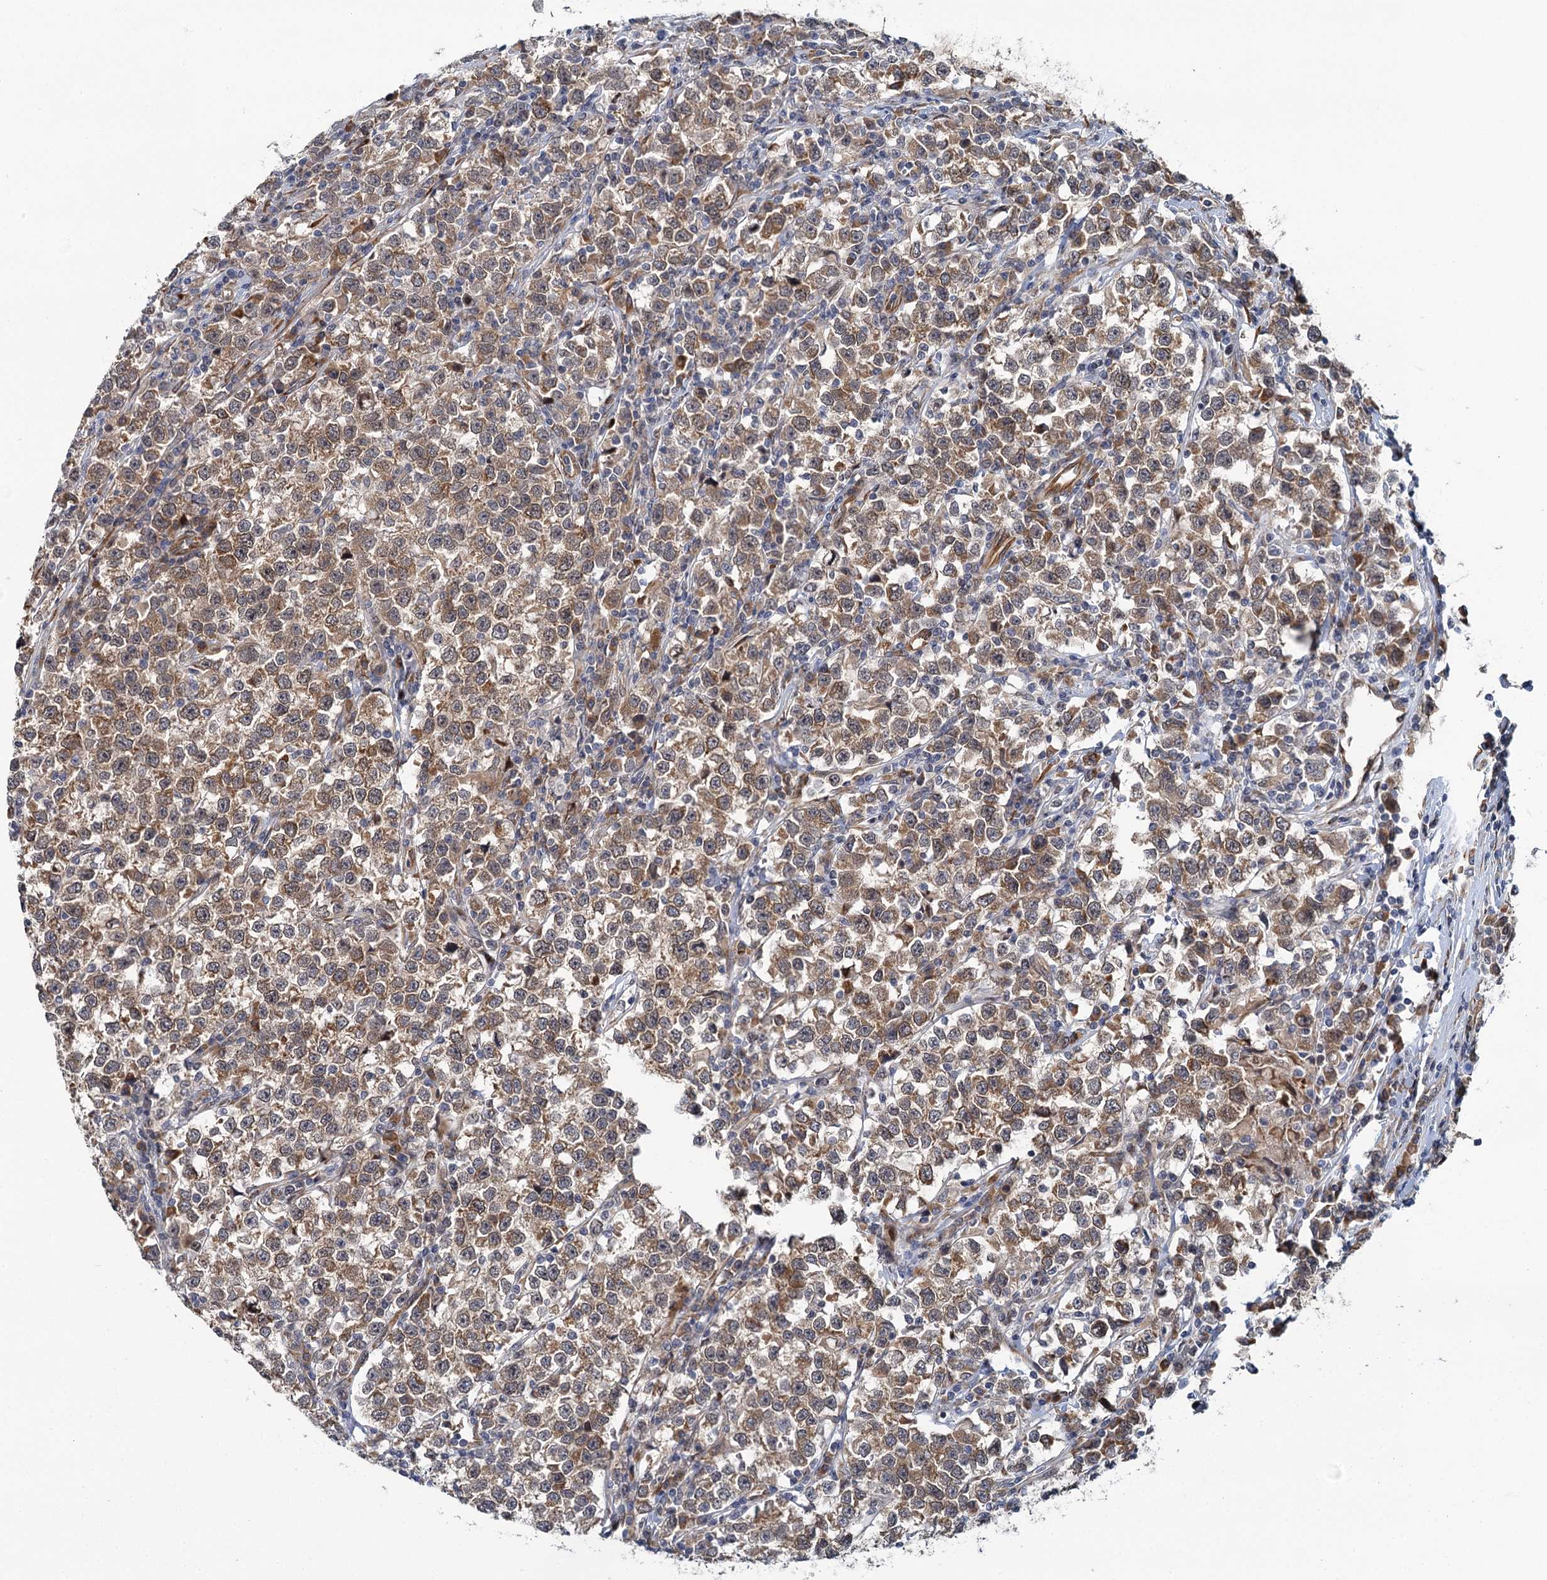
{"staining": {"intensity": "moderate", "quantity": ">75%", "location": "cytoplasmic/membranous"}, "tissue": "testis cancer", "cell_type": "Tumor cells", "image_type": "cancer", "snomed": [{"axis": "morphology", "description": "Normal tissue, NOS"}, {"axis": "morphology", "description": "Seminoma, NOS"}, {"axis": "topography", "description": "Testis"}], "caption": "A high-resolution photomicrograph shows IHC staining of testis seminoma, which demonstrates moderate cytoplasmic/membranous positivity in approximately >75% of tumor cells. (DAB (3,3'-diaminobenzidine) IHC, brown staining for protein, blue staining for nuclei).", "gene": "APBA2", "patient": {"sex": "male", "age": 43}}